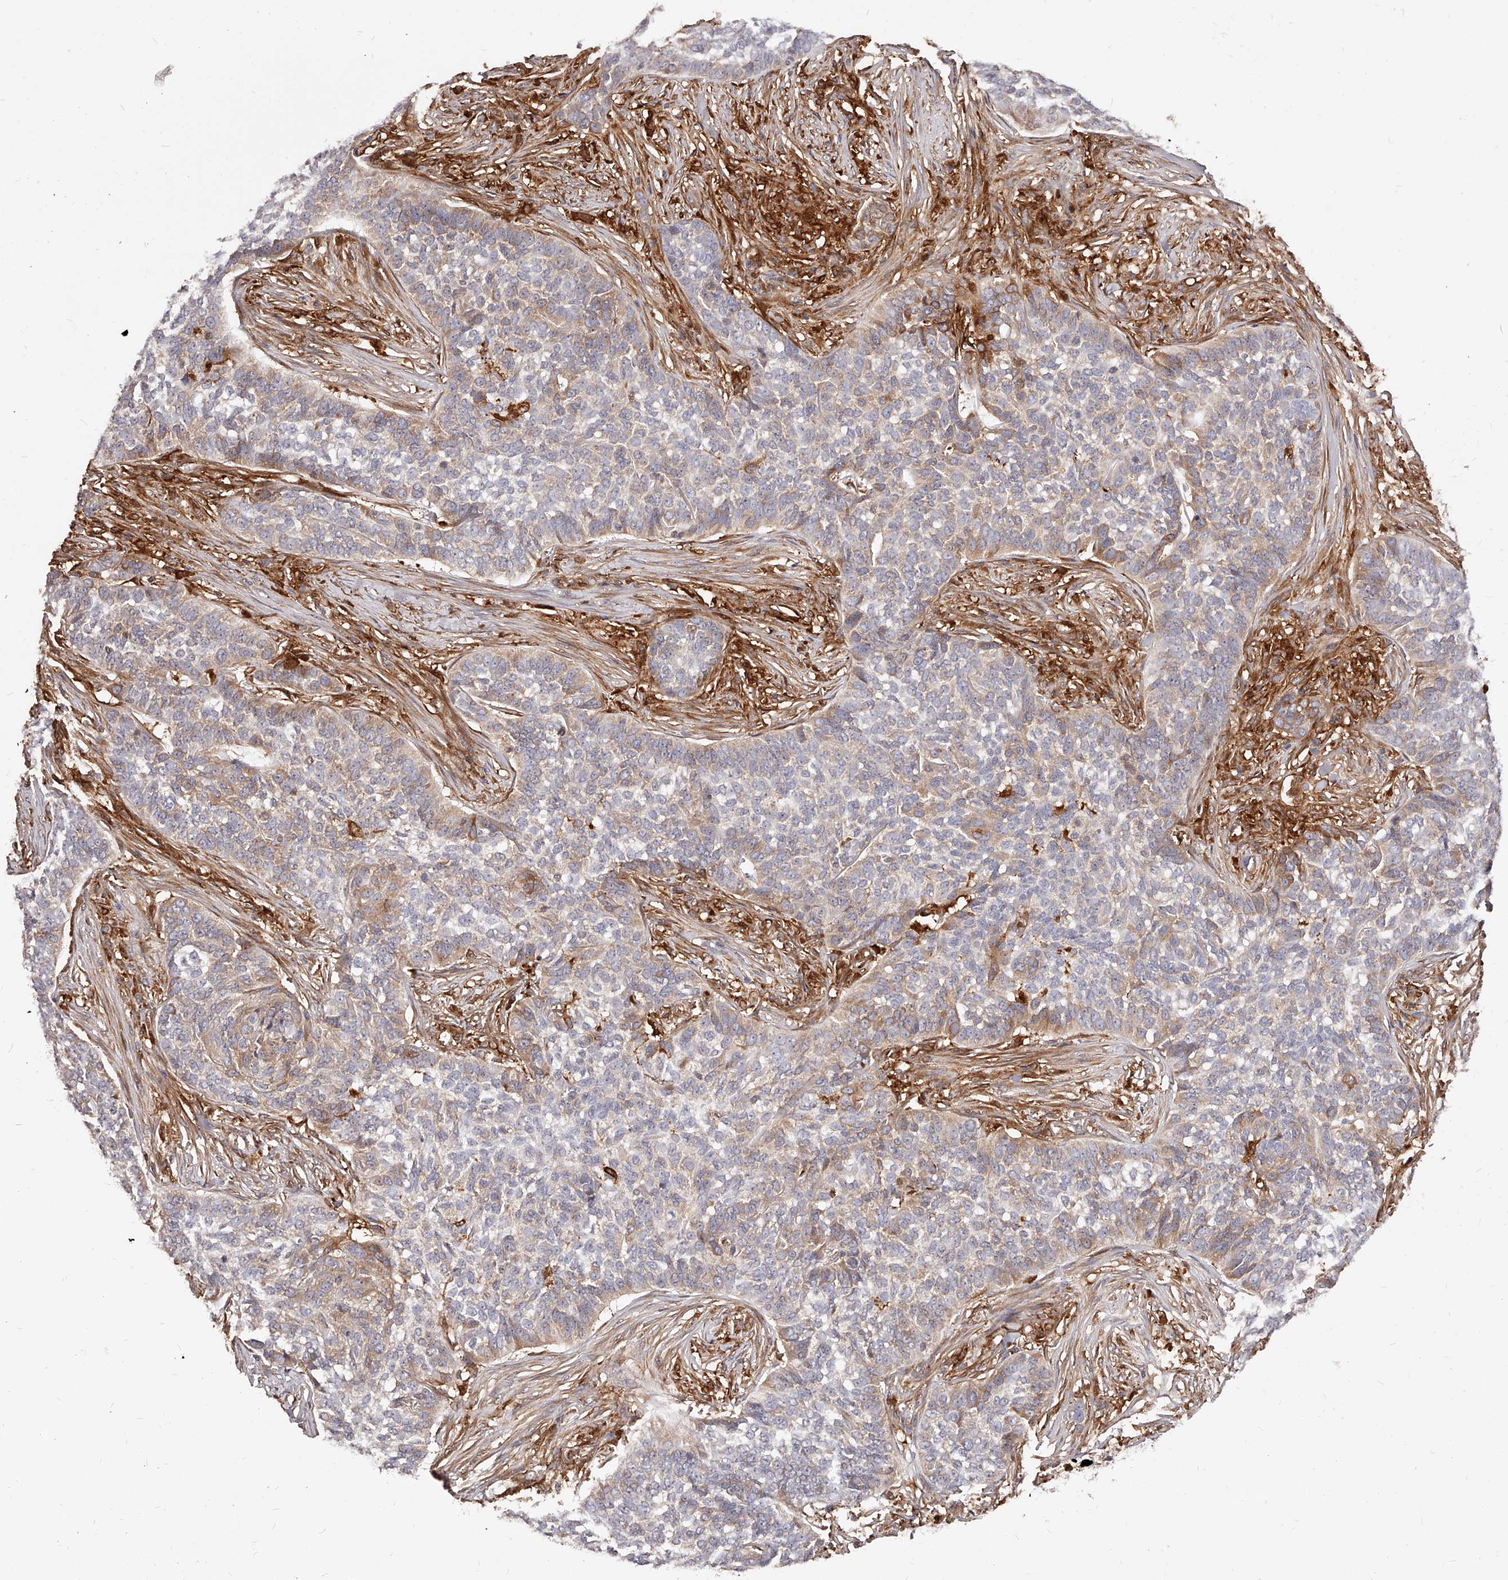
{"staining": {"intensity": "moderate", "quantity": "25%-75%", "location": "cytoplasmic/membranous"}, "tissue": "skin cancer", "cell_type": "Tumor cells", "image_type": "cancer", "snomed": [{"axis": "morphology", "description": "Basal cell carcinoma"}, {"axis": "topography", "description": "Skin"}], "caption": "The immunohistochemical stain labels moderate cytoplasmic/membranous expression in tumor cells of basal cell carcinoma (skin) tissue.", "gene": "LAP3", "patient": {"sex": "male", "age": 85}}